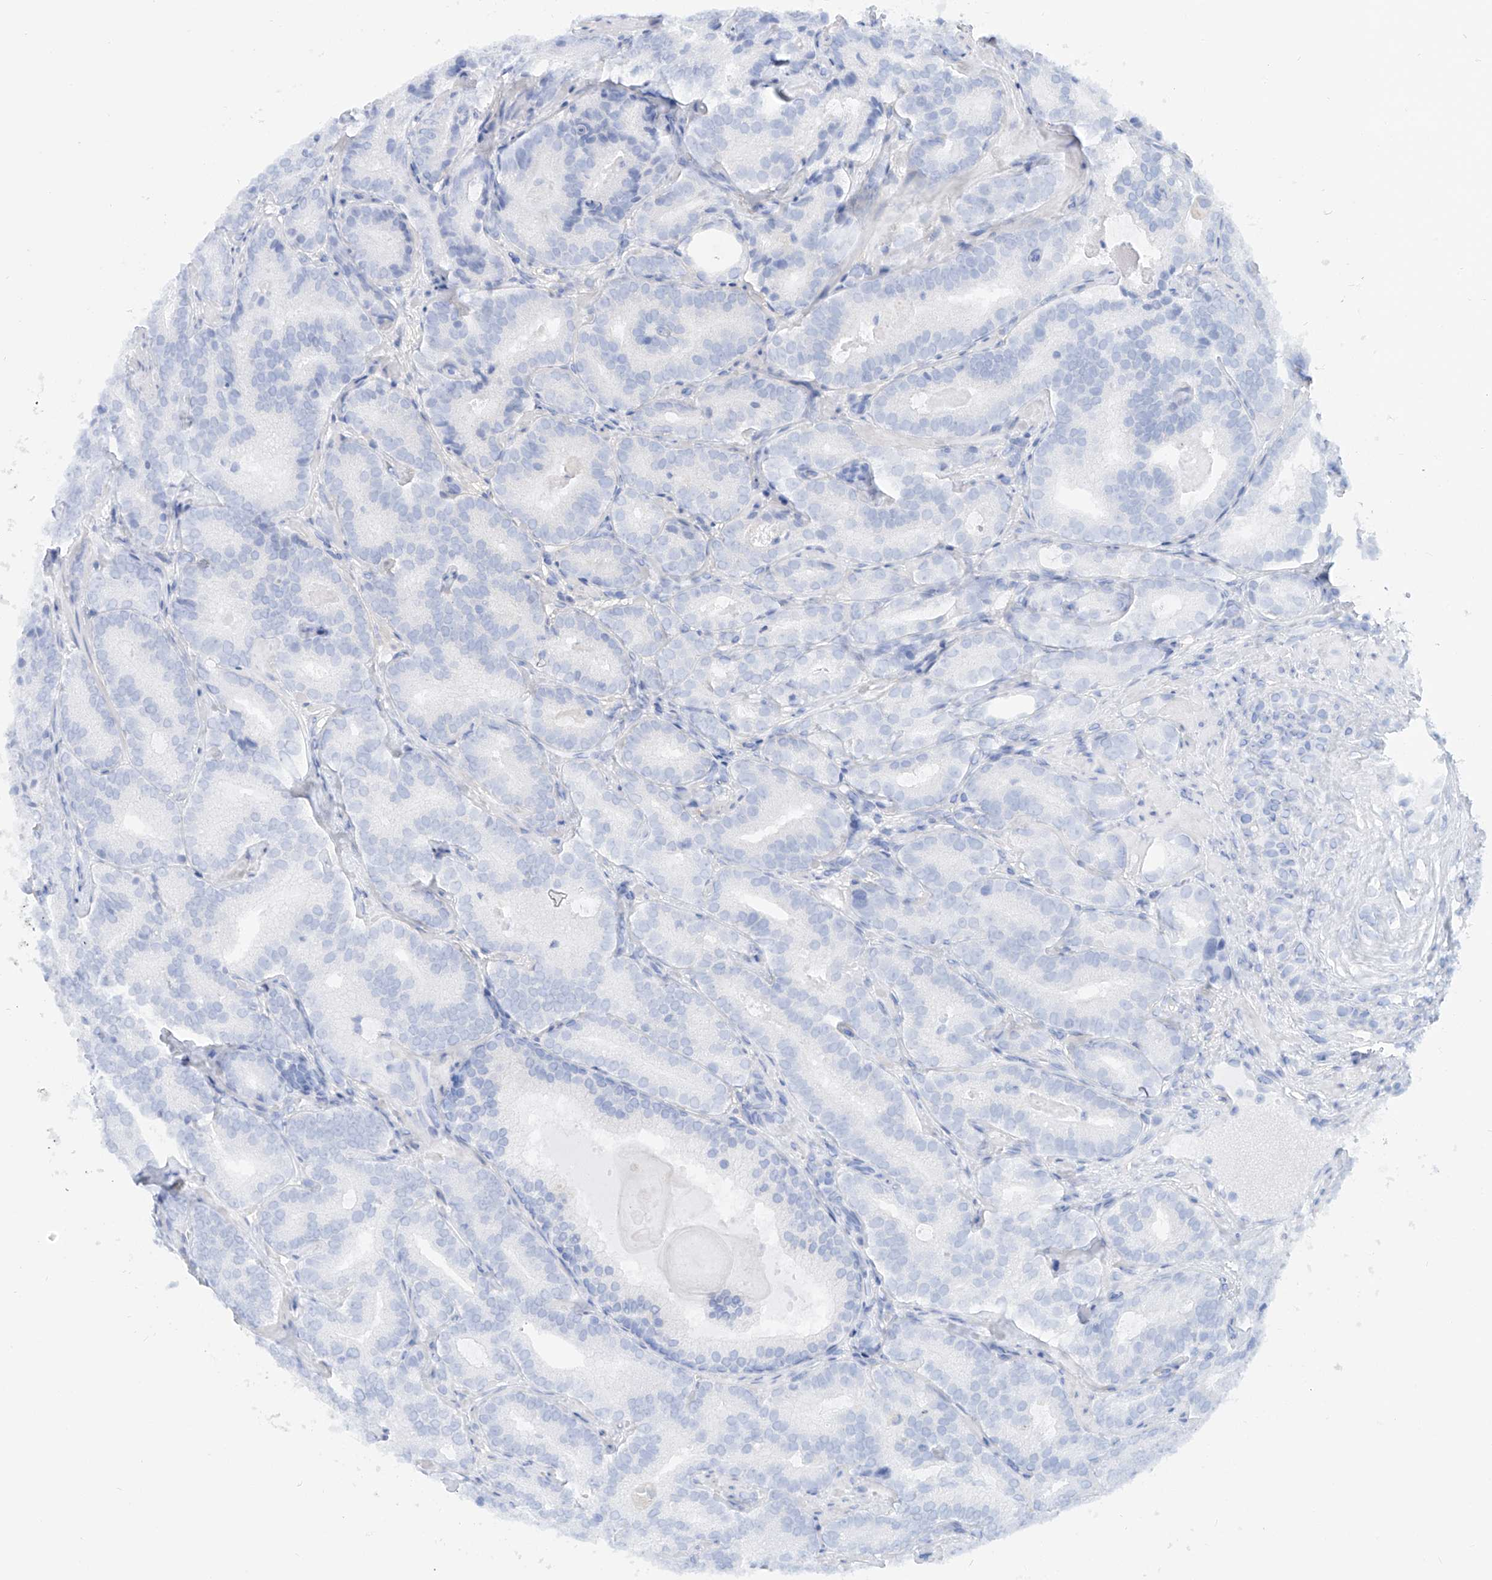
{"staining": {"intensity": "negative", "quantity": "none", "location": "none"}, "tissue": "prostate cancer", "cell_type": "Tumor cells", "image_type": "cancer", "snomed": [{"axis": "morphology", "description": "Adenocarcinoma, High grade"}, {"axis": "topography", "description": "Prostate"}], "caption": "This is a micrograph of immunohistochemistry (IHC) staining of prostate cancer, which shows no expression in tumor cells.", "gene": "PDXK", "patient": {"sex": "male", "age": 57}}